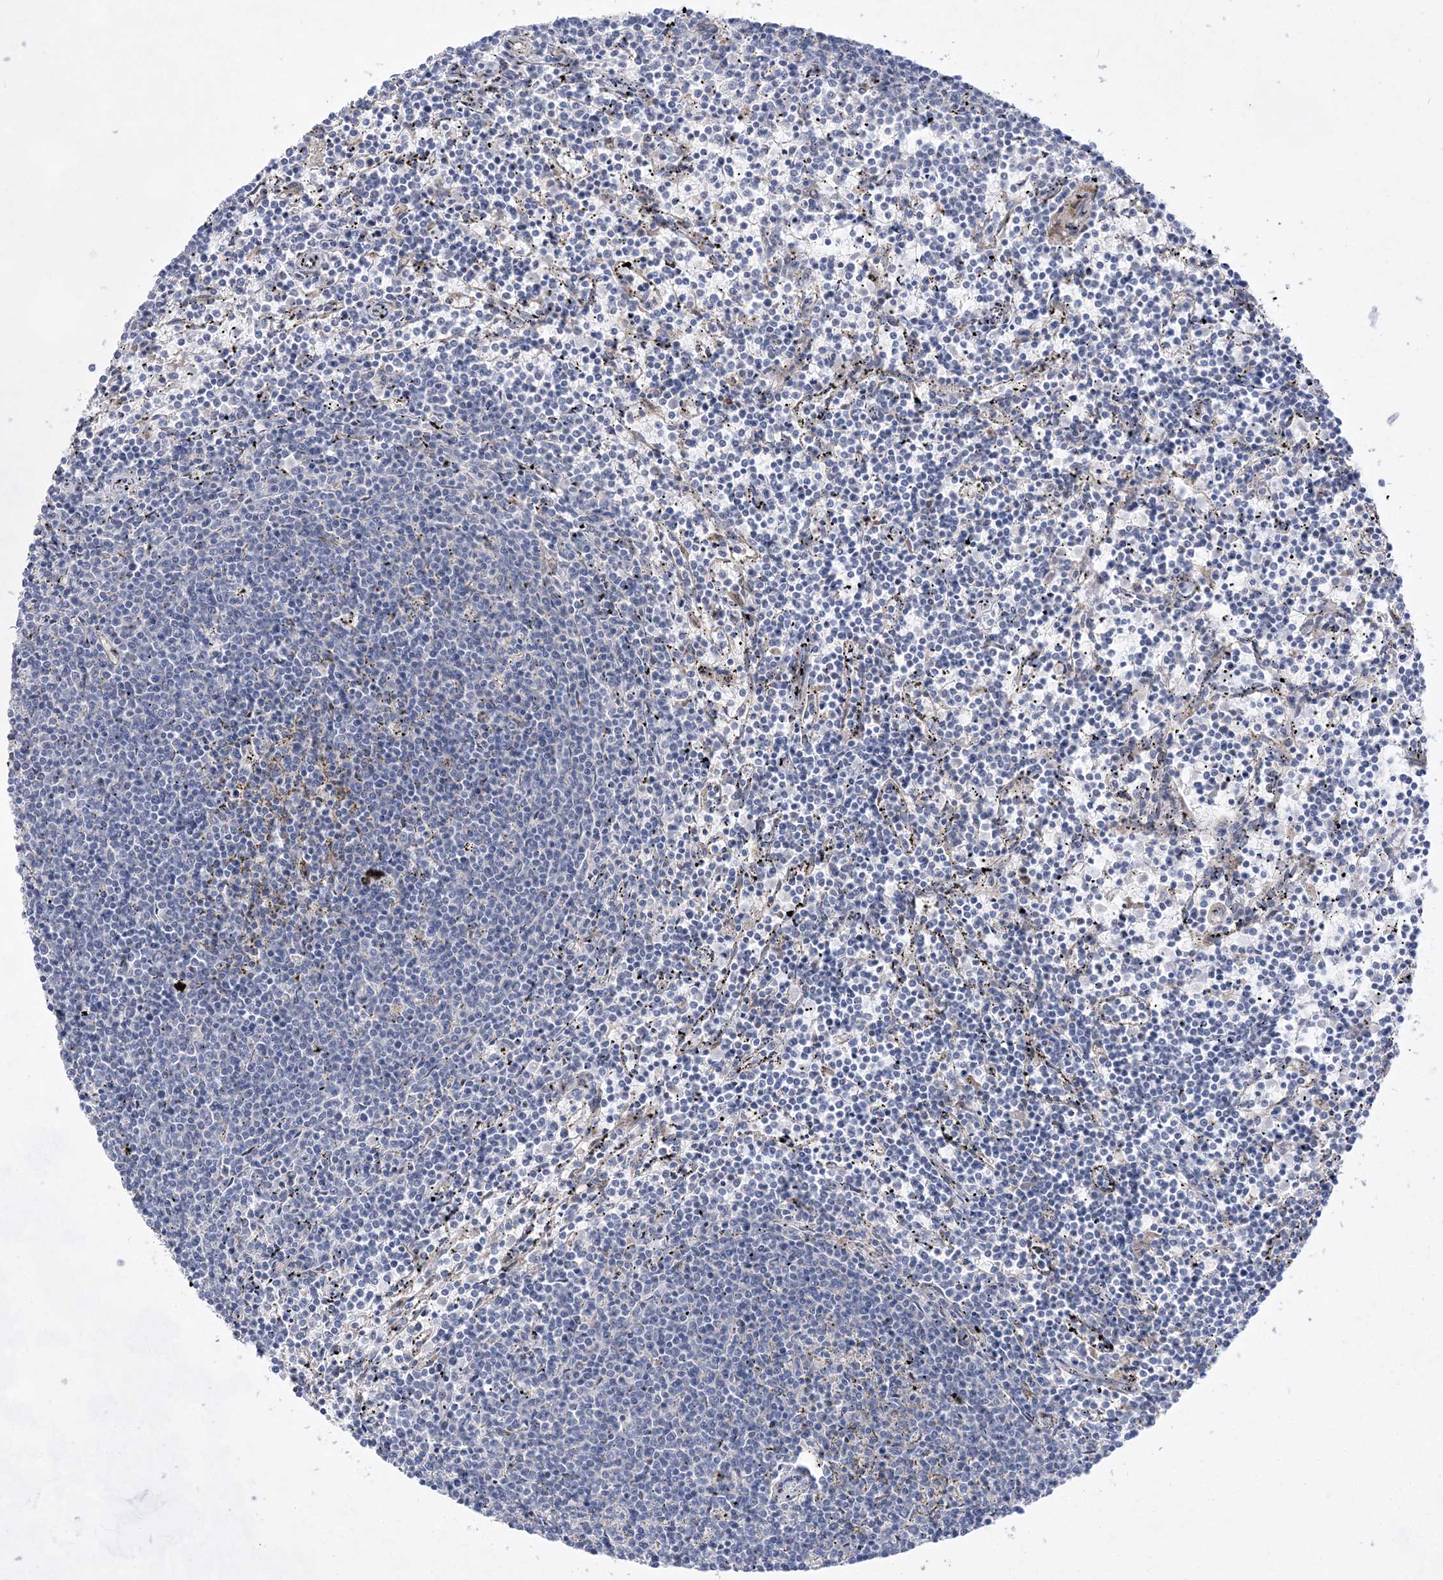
{"staining": {"intensity": "negative", "quantity": "none", "location": "none"}, "tissue": "lymphoma", "cell_type": "Tumor cells", "image_type": "cancer", "snomed": [{"axis": "morphology", "description": "Malignant lymphoma, non-Hodgkin's type, Low grade"}, {"axis": "topography", "description": "Spleen"}], "caption": "DAB immunohistochemical staining of lymphoma displays no significant positivity in tumor cells.", "gene": "TMEM132B", "patient": {"sex": "female", "age": 50}}